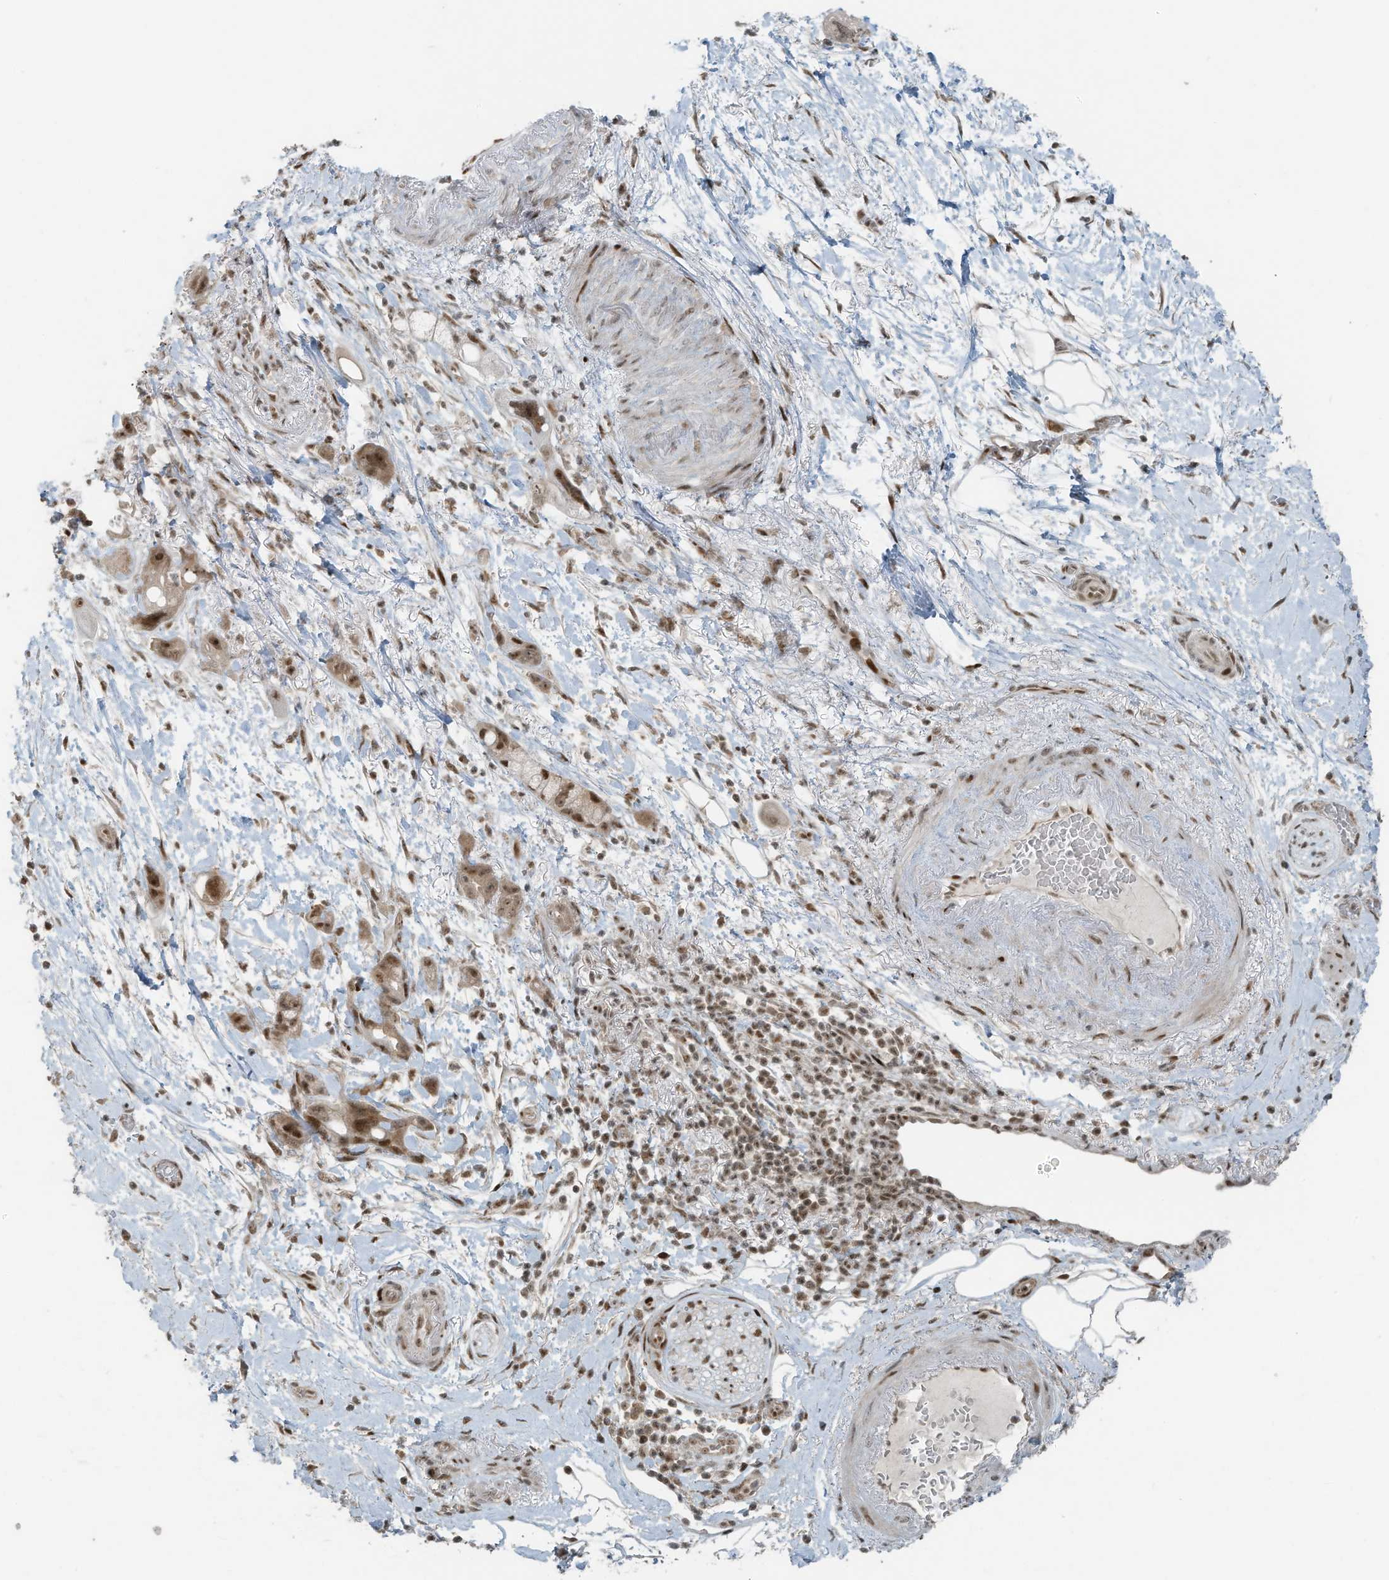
{"staining": {"intensity": "moderate", "quantity": ">75%", "location": "nuclear"}, "tissue": "pancreatic cancer", "cell_type": "Tumor cells", "image_type": "cancer", "snomed": [{"axis": "morphology", "description": "Normal tissue, NOS"}, {"axis": "morphology", "description": "Adenocarcinoma, NOS"}, {"axis": "topography", "description": "Pancreas"}], "caption": "Immunohistochemical staining of adenocarcinoma (pancreatic) shows medium levels of moderate nuclear protein positivity in approximately >75% of tumor cells.", "gene": "PCNP", "patient": {"sex": "female", "age": 68}}